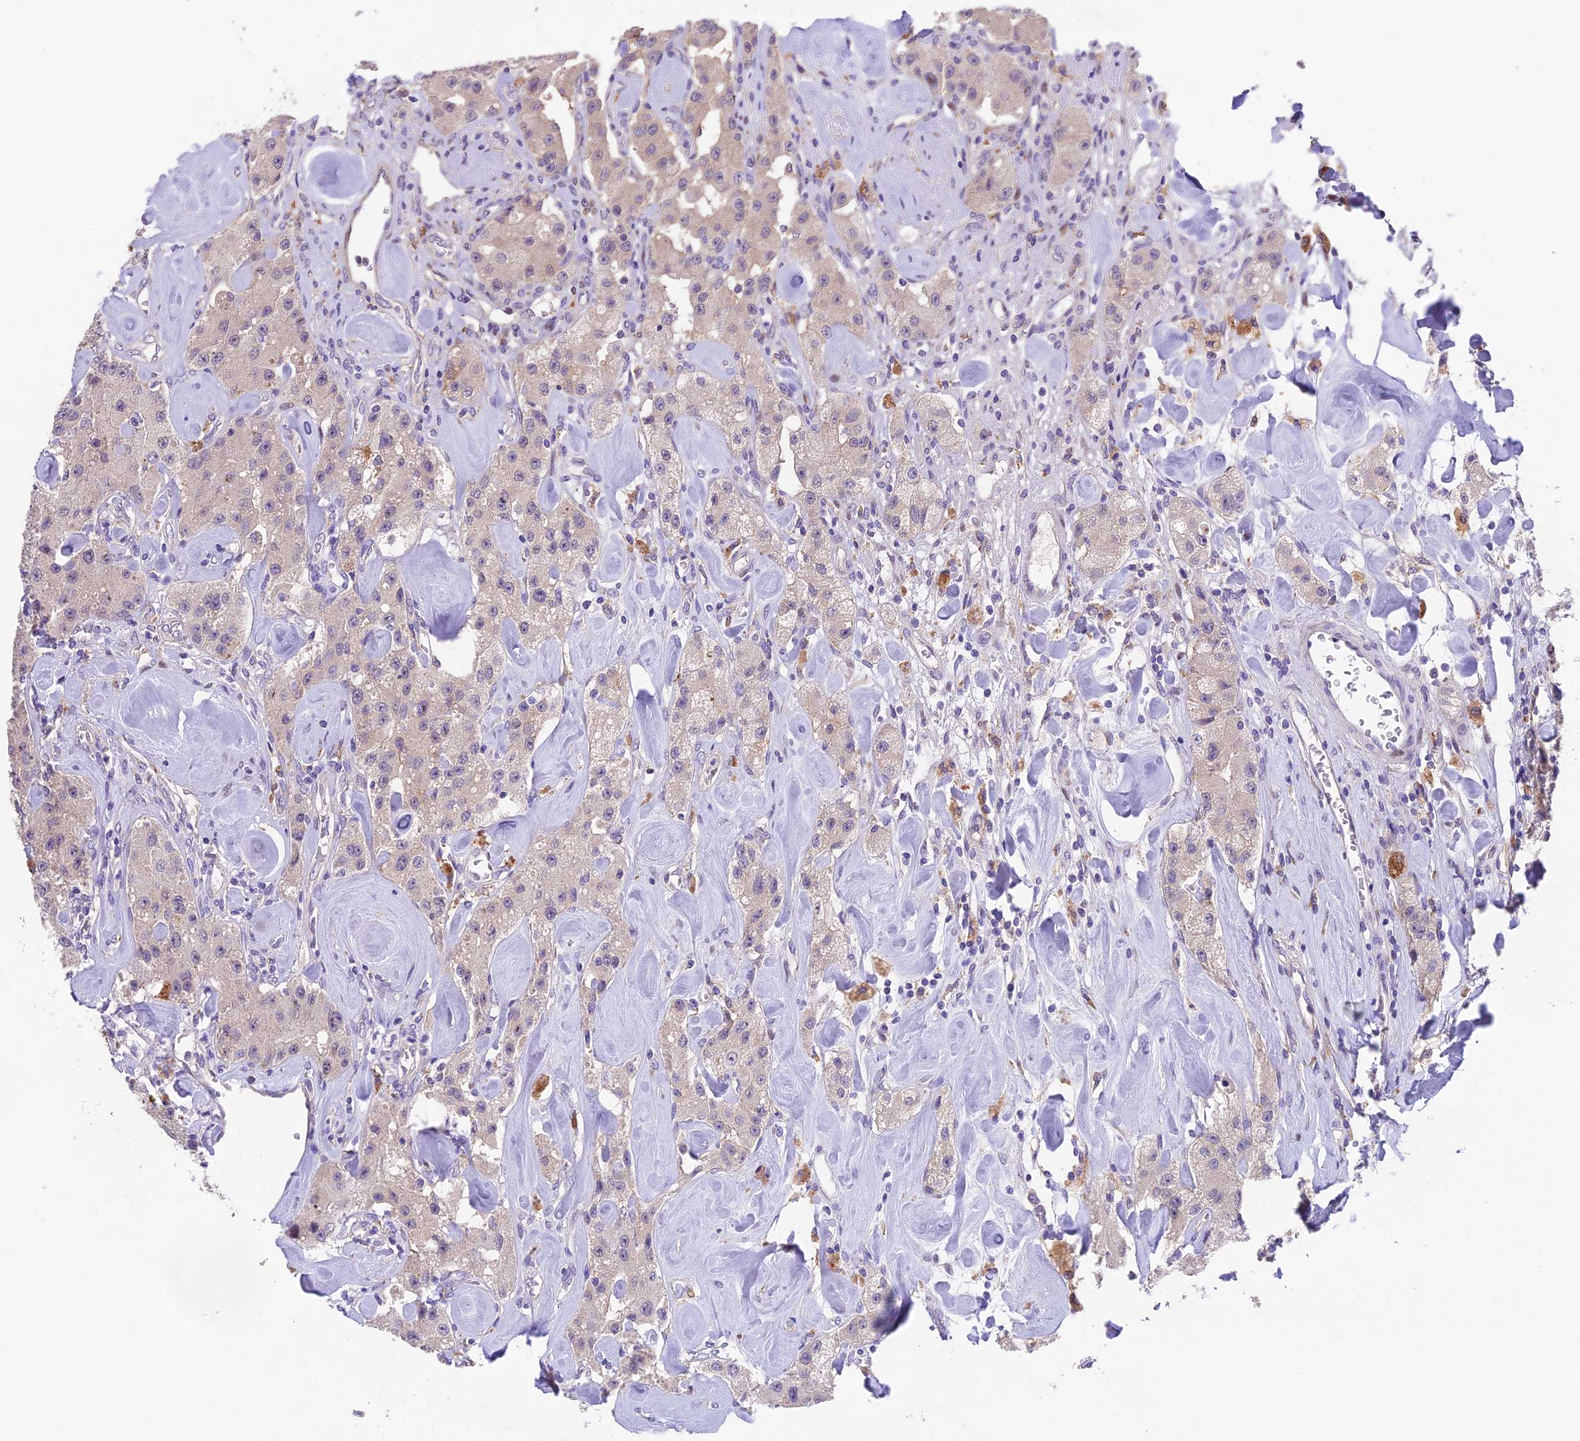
{"staining": {"intensity": "negative", "quantity": "none", "location": "none"}, "tissue": "carcinoid", "cell_type": "Tumor cells", "image_type": "cancer", "snomed": [{"axis": "morphology", "description": "Carcinoid, malignant, NOS"}, {"axis": "topography", "description": "Pancreas"}], "caption": "Malignant carcinoid stained for a protein using immunohistochemistry (IHC) shows no positivity tumor cells.", "gene": "PUS10", "patient": {"sex": "male", "age": 41}}